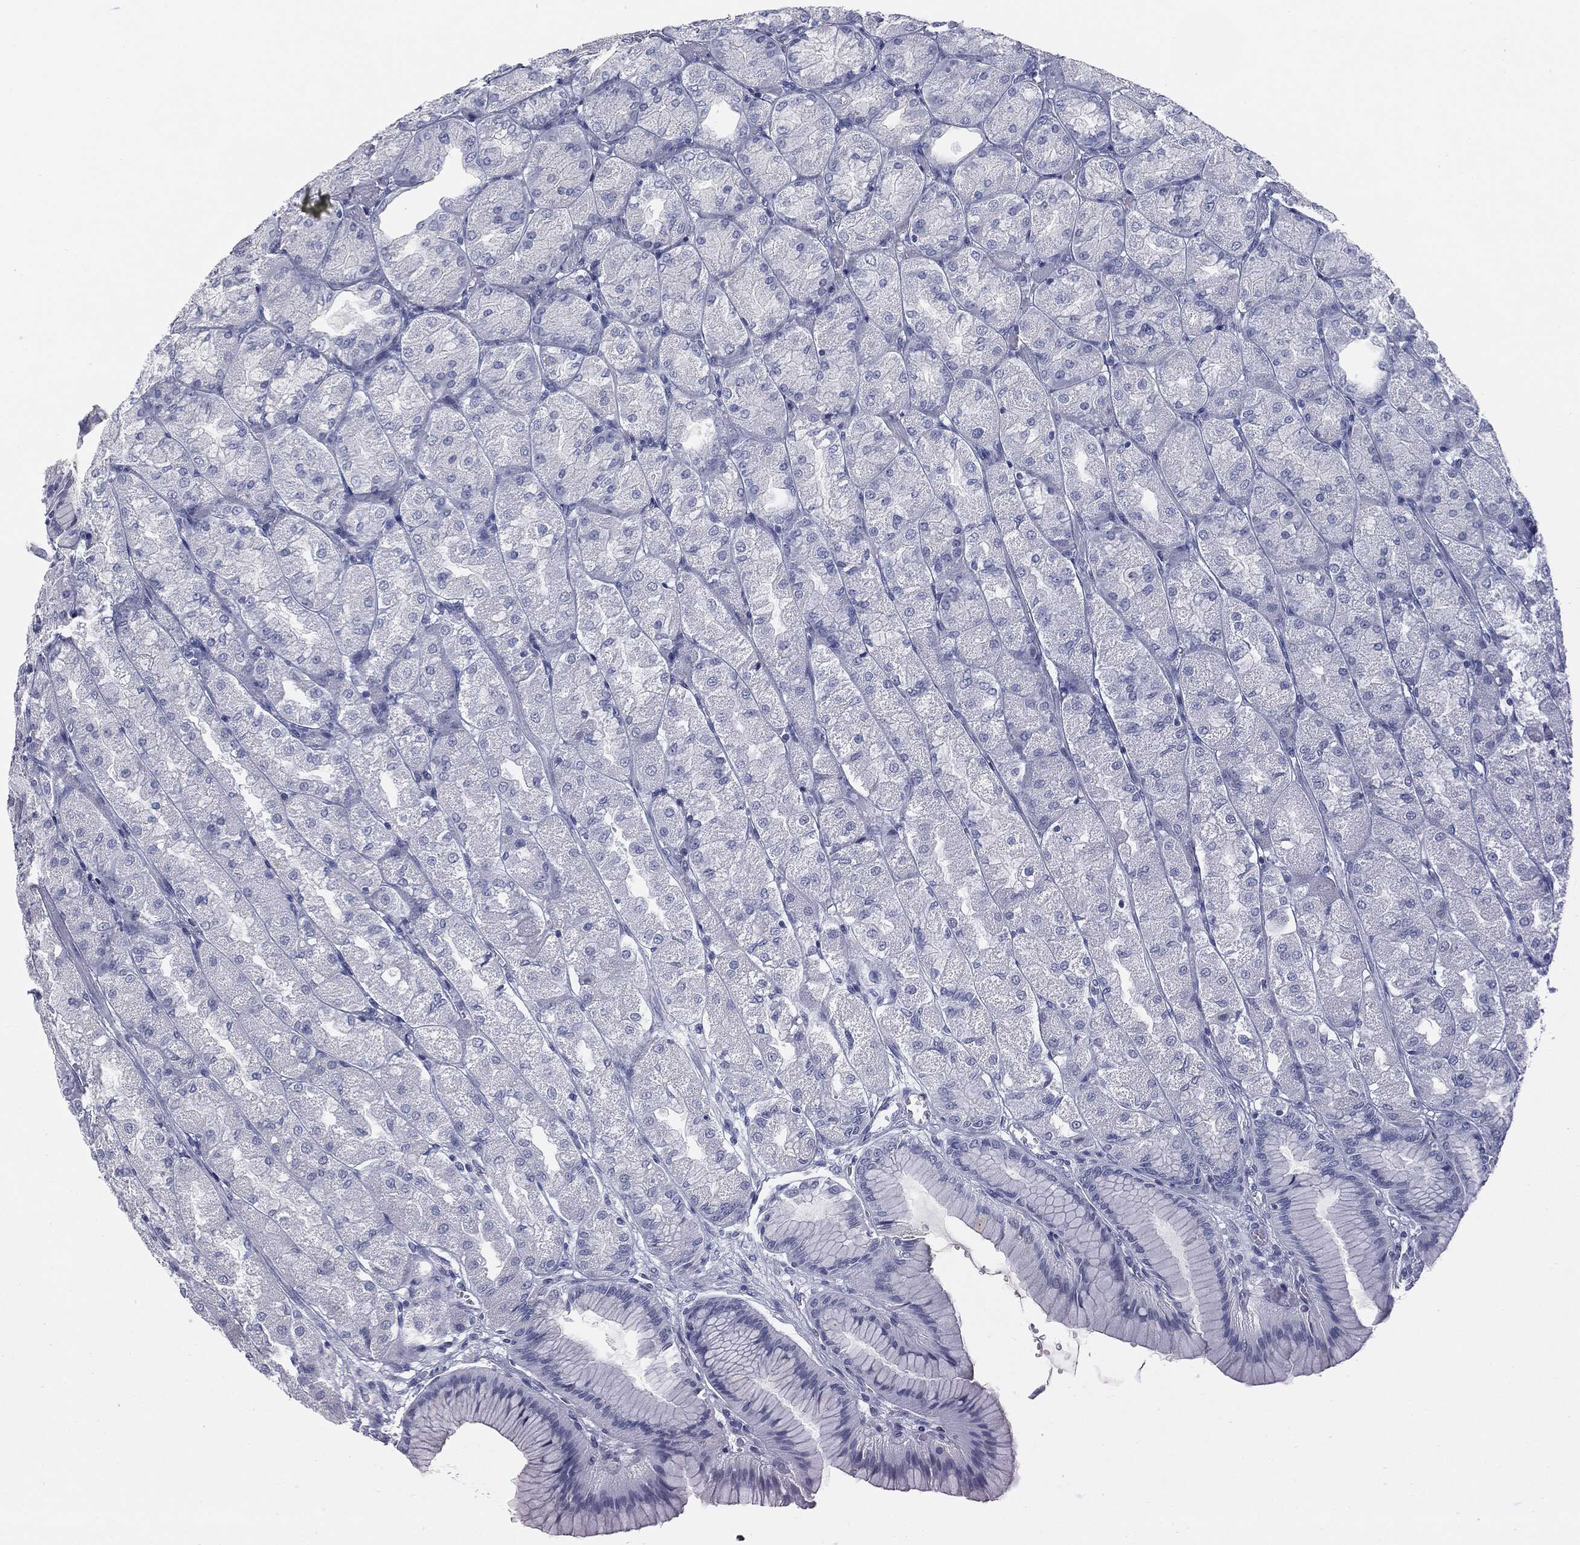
{"staining": {"intensity": "negative", "quantity": "none", "location": "none"}, "tissue": "stomach", "cell_type": "Glandular cells", "image_type": "normal", "snomed": [{"axis": "morphology", "description": "Normal tissue, NOS"}, {"axis": "morphology", "description": "Adenocarcinoma, NOS"}, {"axis": "morphology", "description": "Adenocarcinoma, High grade"}, {"axis": "topography", "description": "Stomach, upper"}, {"axis": "topography", "description": "Stomach"}], "caption": "IHC image of normal stomach: human stomach stained with DAB (3,3'-diaminobenzidine) demonstrates no significant protein expression in glandular cells. Brightfield microscopy of immunohistochemistry stained with DAB (3,3'-diaminobenzidine) (brown) and hematoxylin (blue), captured at high magnification.", "gene": "TPO", "patient": {"sex": "female", "age": 65}}